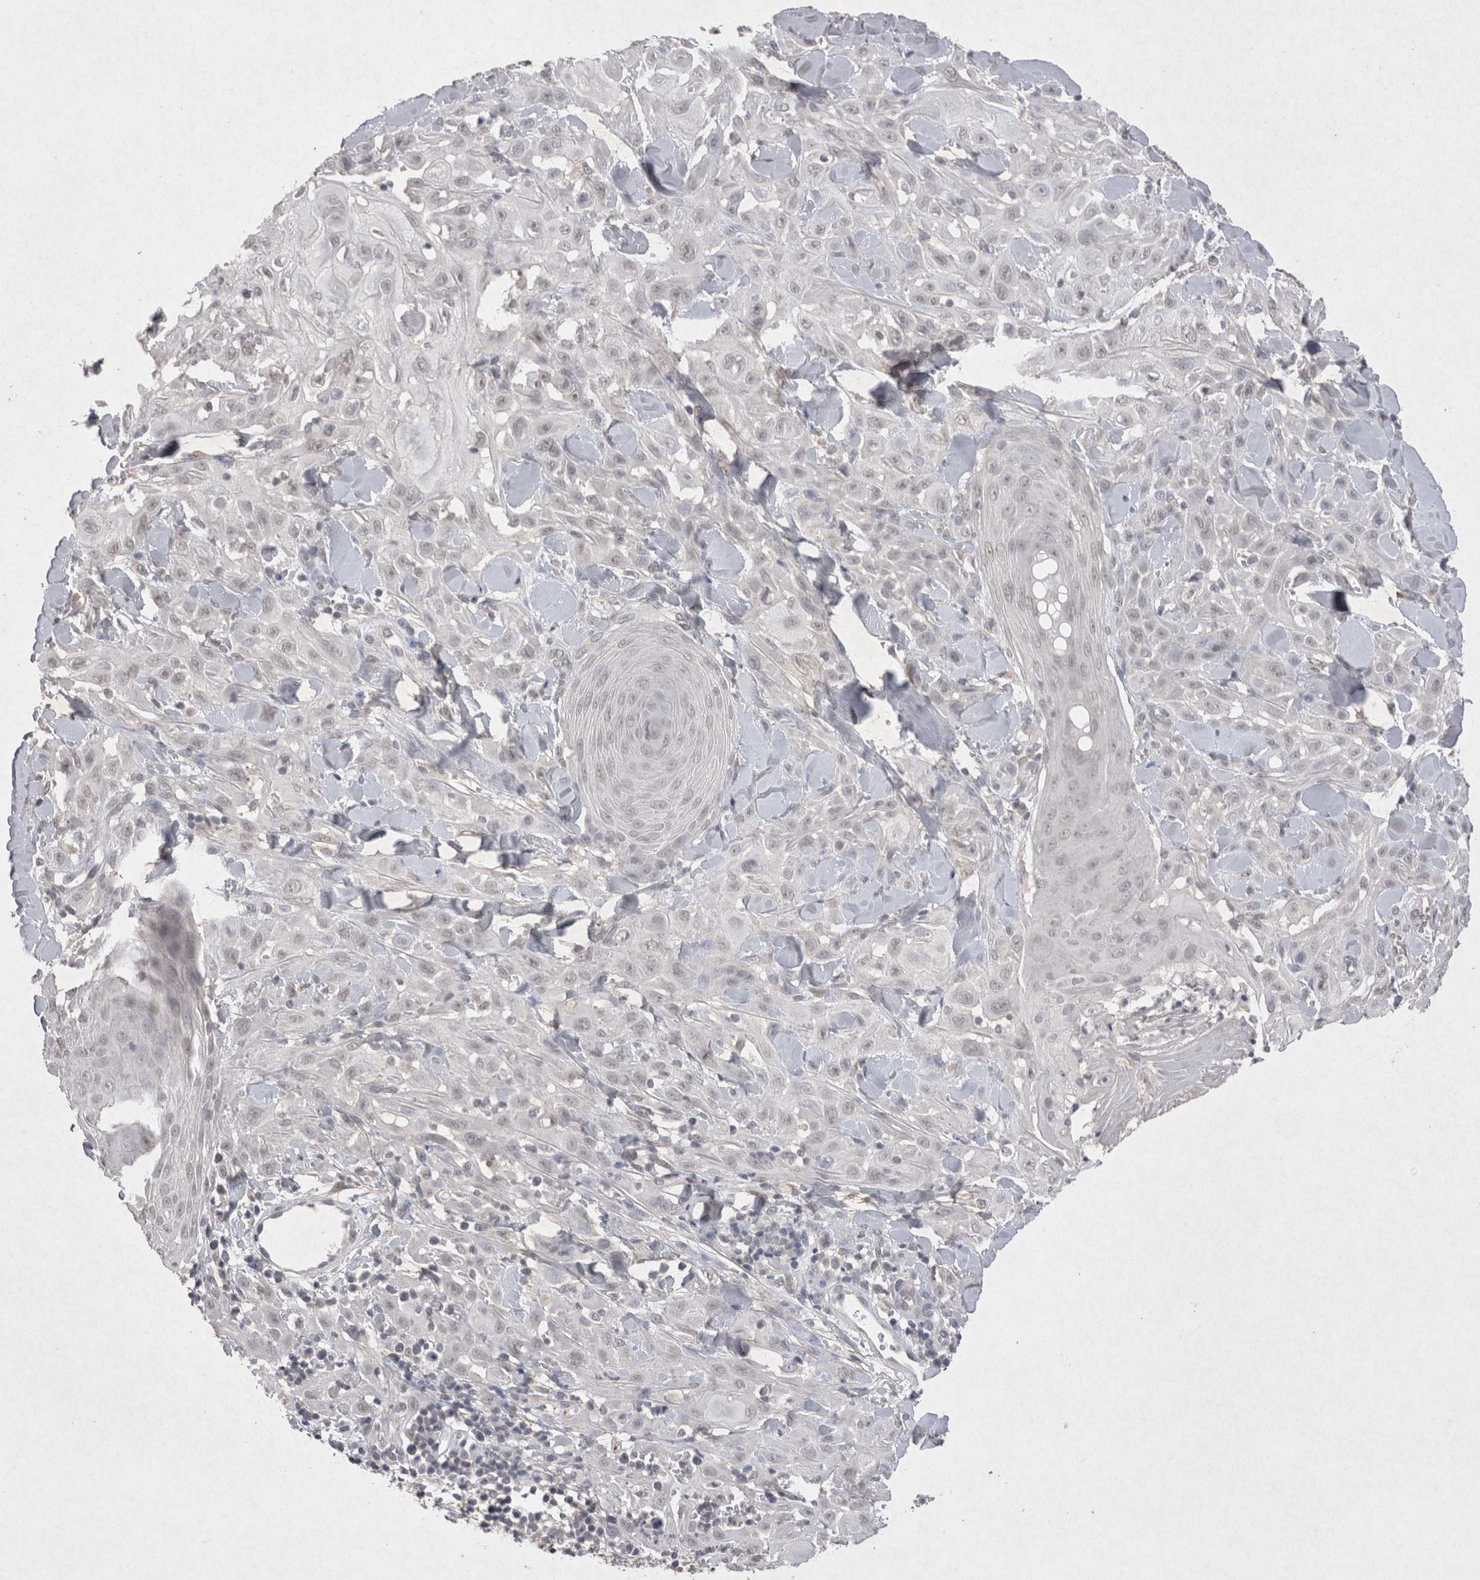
{"staining": {"intensity": "negative", "quantity": "none", "location": "none"}, "tissue": "skin cancer", "cell_type": "Tumor cells", "image_type": "cancer", "snomed": [{"axis": "morphology", "description": "Squamous cell carcinoma, NOS"}, {"axis": "topography", "description": "Skin"}], "caption": "Immunohistochemistry micrograph of skin cancer stained for a protein (brown), which shows no expression in tumor cells. The staining was performed using DAB to visualize the protein expression in brown, while the nuclei were stained in blue with hematoxylin (Magnification: 20x).", "gene": "LYVE1", "patient": {"sex": "male", "age": 24}}